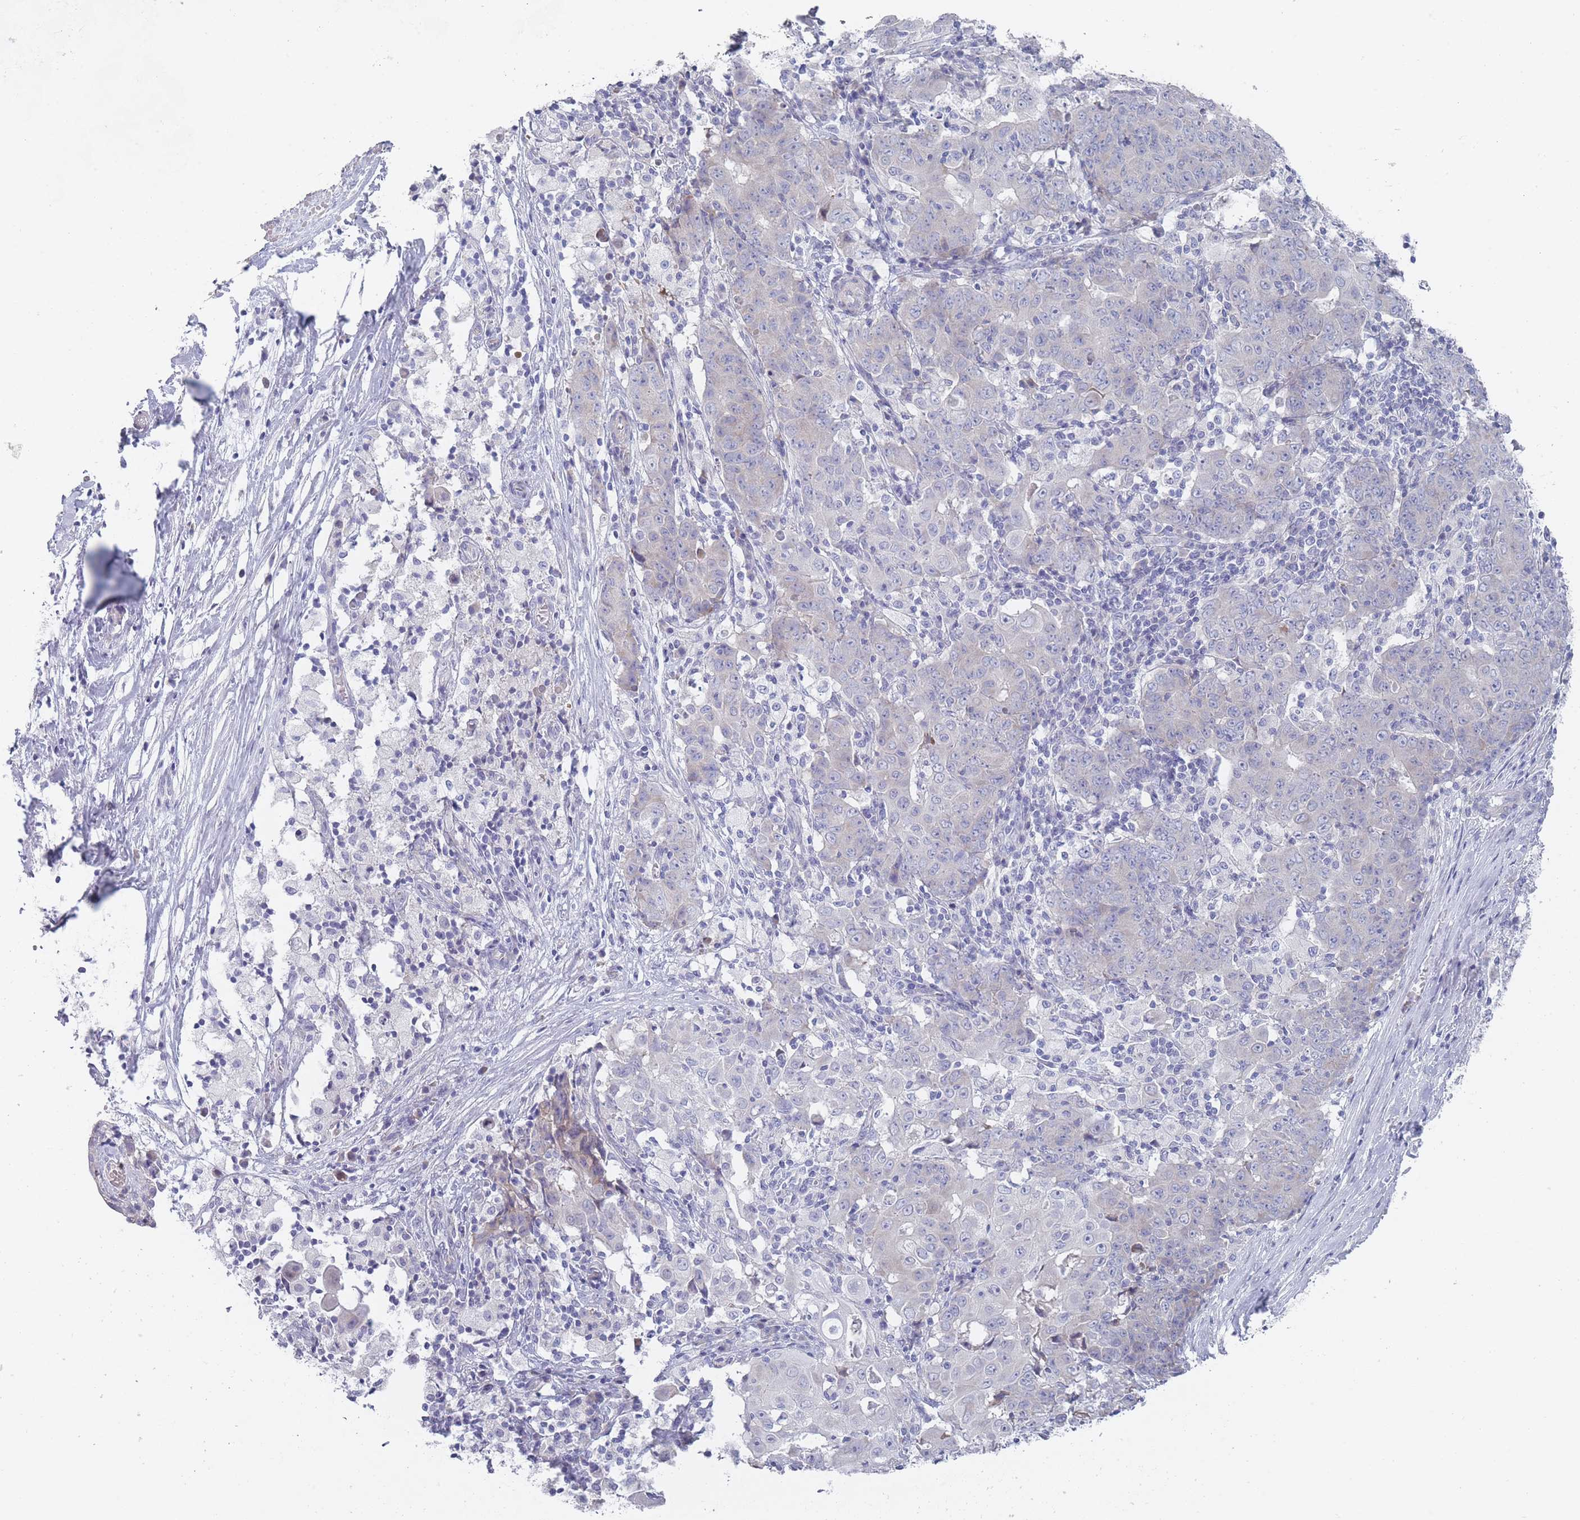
{"staining": {"intensity": "negative", "quantity": "none", "location": "none"}, "tissue": "ovarian cancer", "cell_type": "Tumor cells", "image_type": "cancer", "snomed": [{"axis": "morphology", "description": "Carcinoma, endometroid"}, {"axis": "topography", "description": "Ovary"}], "caption": "IHC of human ovarian cancer exhibits no positivity in tumor cells. (Stains: DAB (3,3'-diaminobenzidine) immunohistochemistry with hematoxylin counter stain, Microscopy: brightfield microscopy at high magnification).", "gene": "PIGU", "patient": {"sex": "female", "age": 42}}